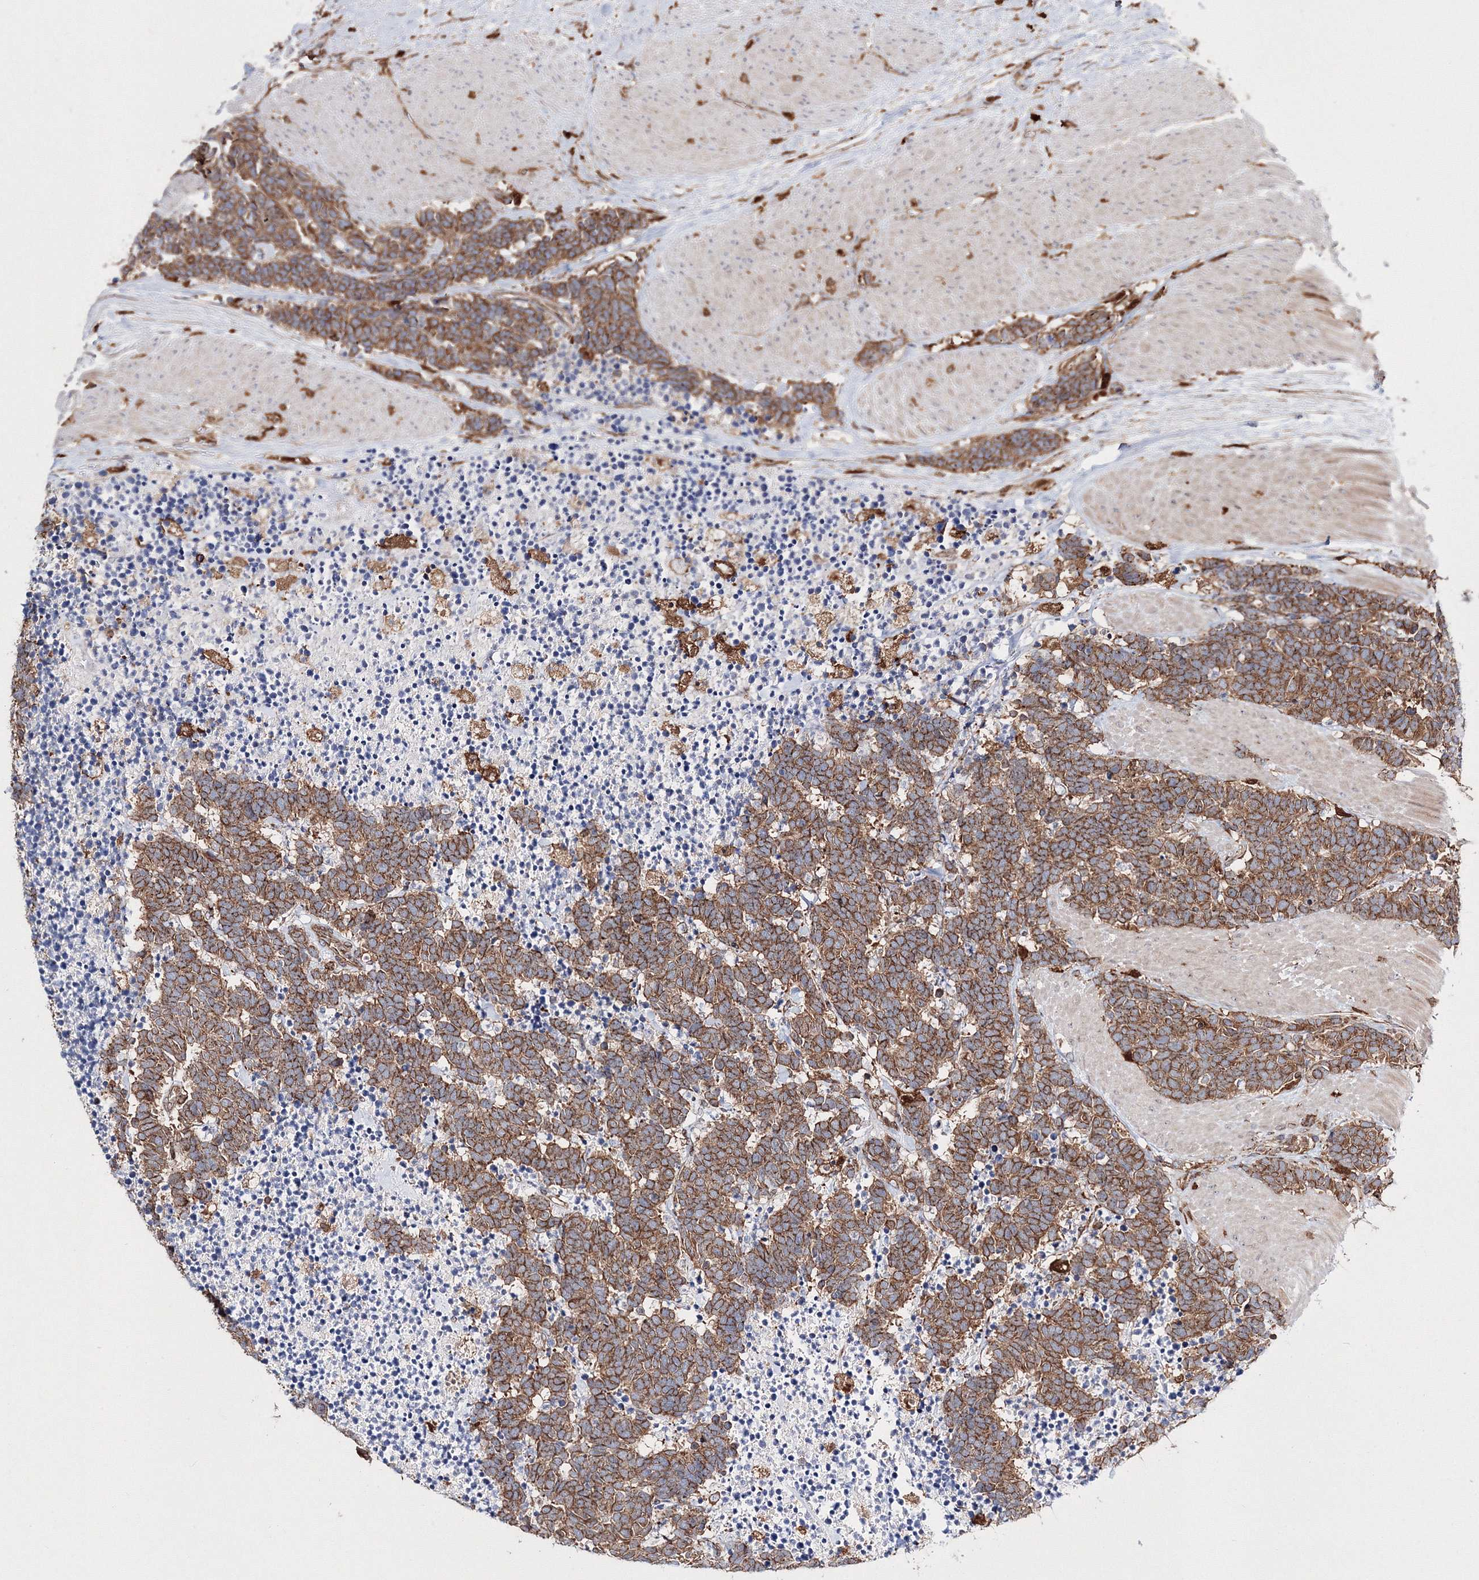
{"staining": {"intensity": "moderate", "quantity": ">75%", "location": "cytoplasmic/membranous"}, "tissue": "carcinoid", "cell_type": "Tumor cells", "image_type": "cancer", "snomed": [{"axis": "morphology", "description": "Carcinoma, NOS"}, {"axis": "morphology", "description": "Carcinoid, malignant, NOS"}, {"axis": "topography", "description": "Urinary bladder"}], "caption": "A histopathology image of carcinoid stained for a protein shows moderate cytoplasmic/membranous brown staining in tumor cells. The protein of interest is stained brown, and the nuclei are stained in blue (DAB IHC with brightfield microscopy, high magnification).", "gene": "ARCN1", "patient": {"sex": "male", "age": 57}}